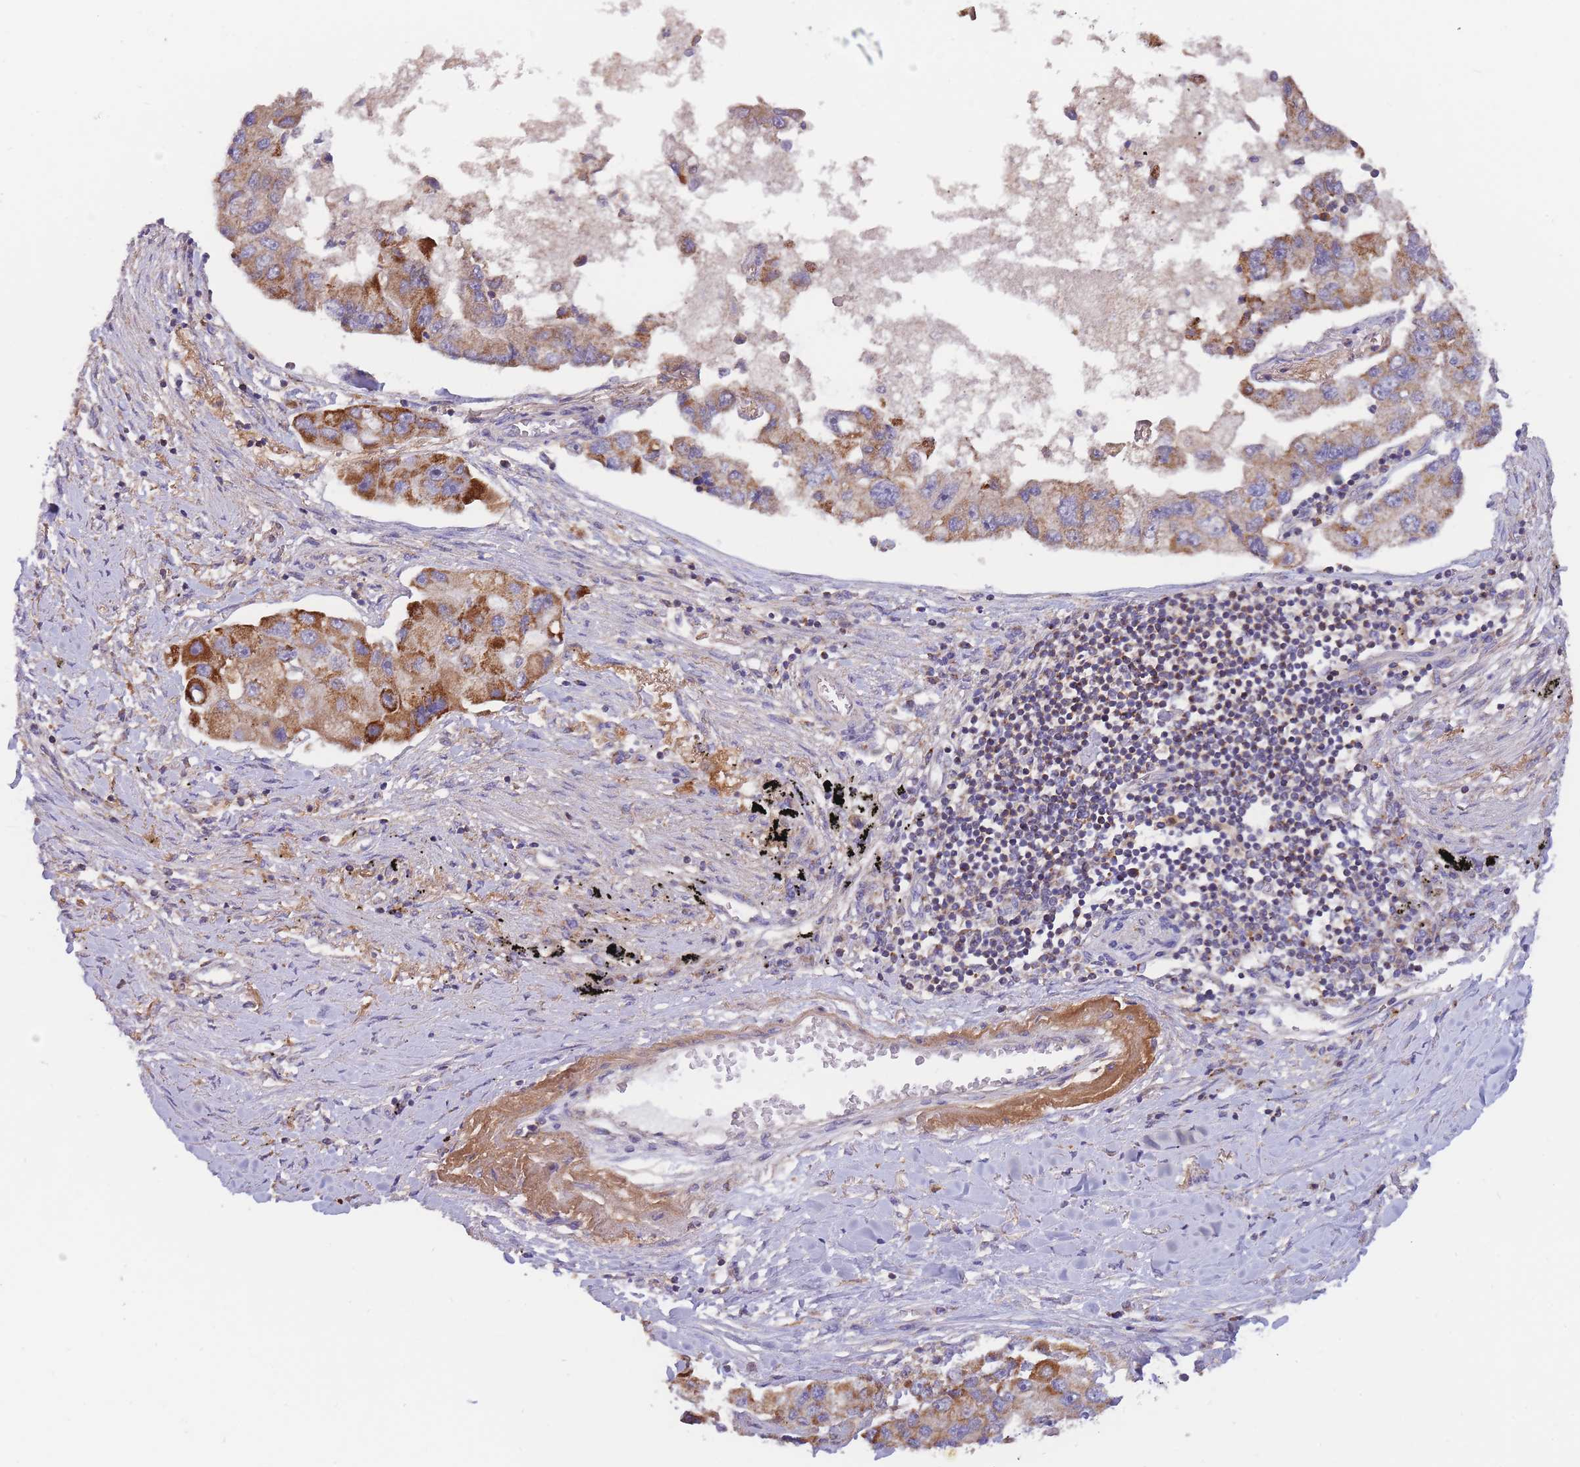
{"staining": {"intensity": "strong", "quantity": ">75%", "location": "cytoplasmic/membranous"}, "tissue": "lung cancer", "cell_type": "Tumor cells", "image_type": "cancer", "snomed": [{"axis": "morphology", "description": "Adenocarcinoma, NOS"}, {"axis": "topography", "description": "Lung"}], "caption": "Adenocarcinoma (lung) stained with immunohistochemistry (IHC) reveals strong cytoplasmic/membranous staining in about >75% of tumor cells.", "gene": "SLC25A42", "patient": {"sex": "female", "age": 54}}